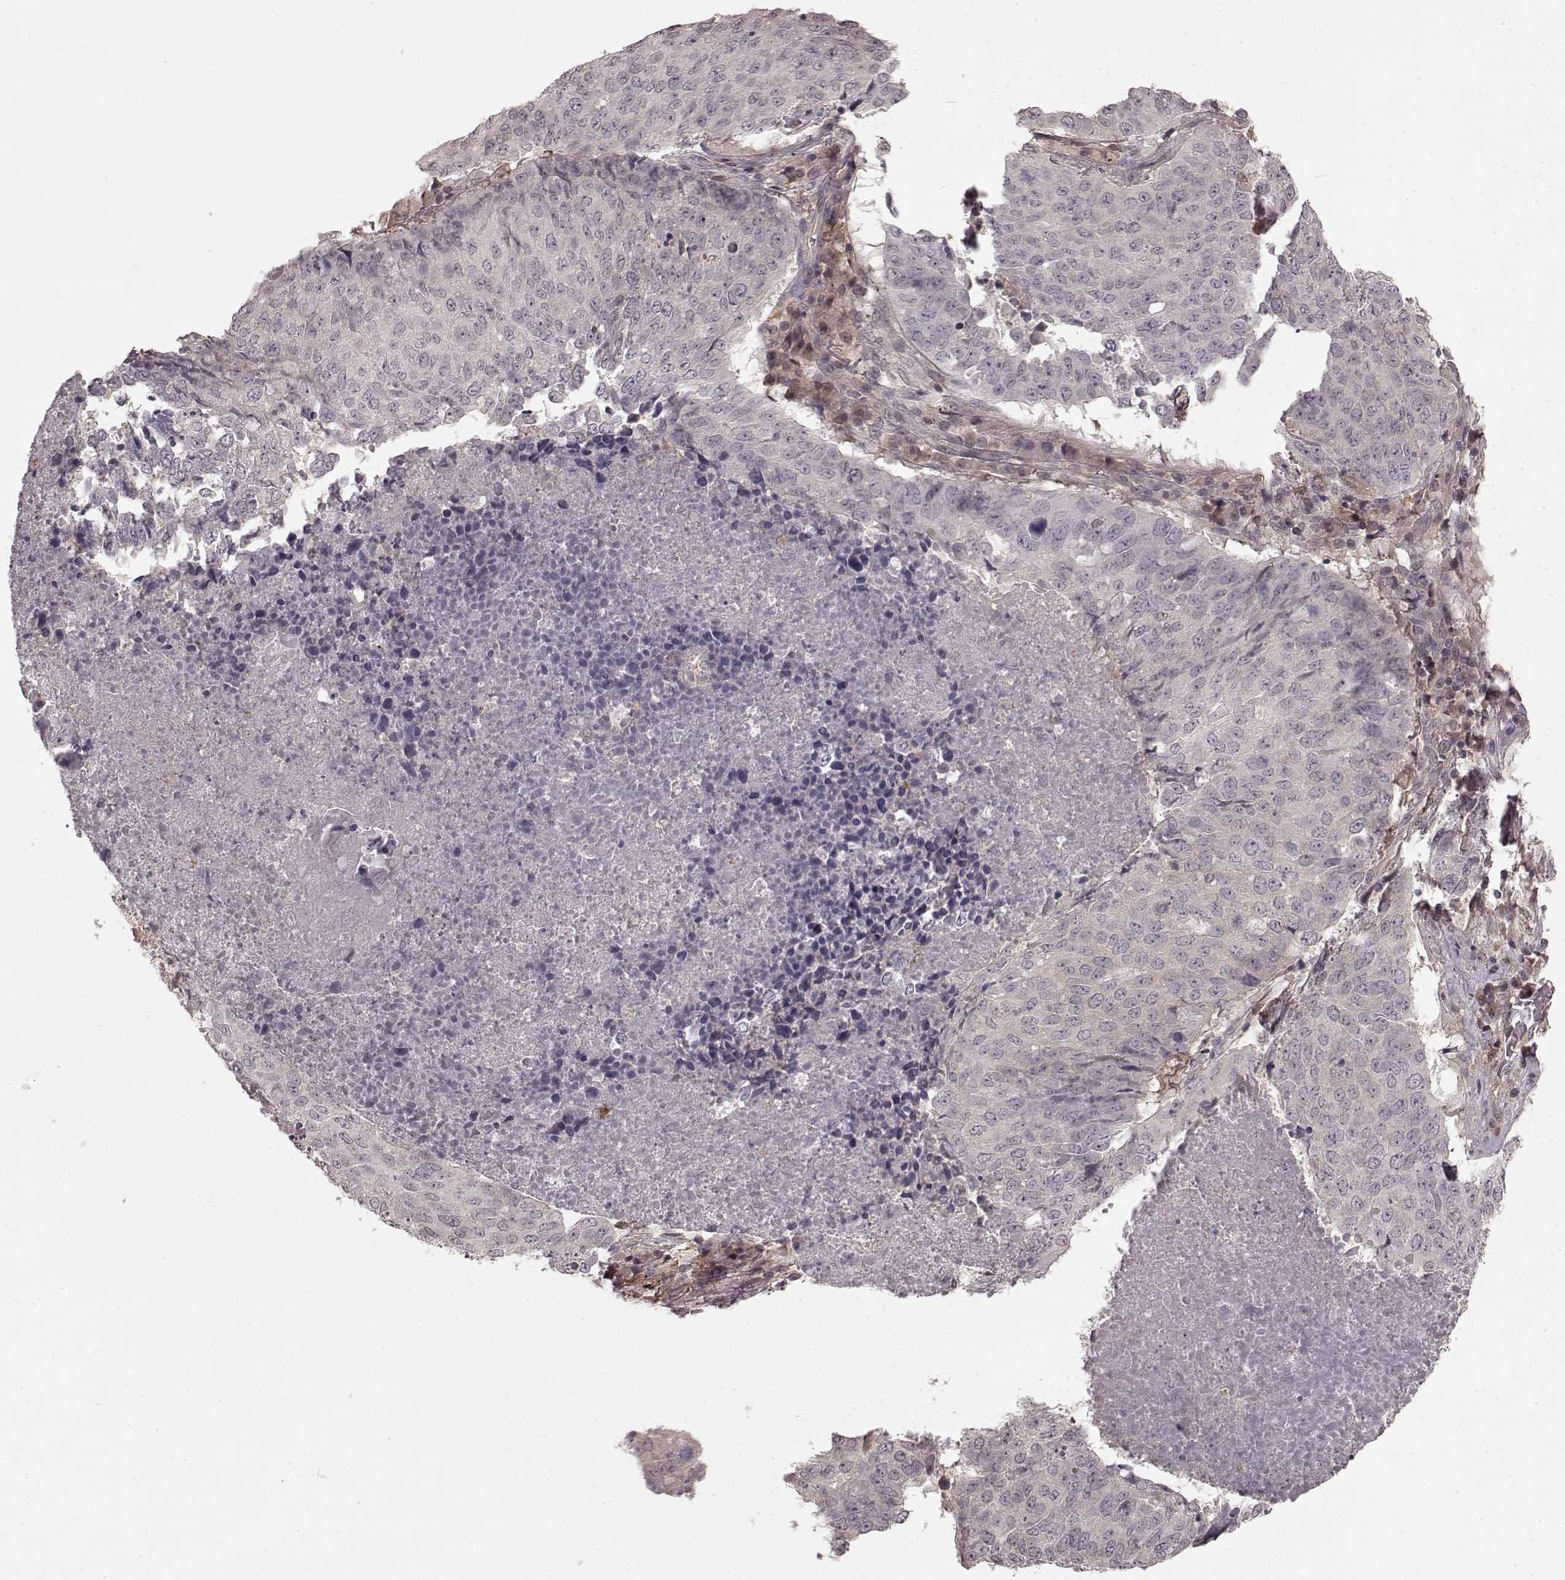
{"staining": {"intensity": "negative", "quantity": "none", "location": "none"}, "tissue": "lung cancer", "cell_type": "Tumor cells", "image_type": "cancer", "snomed": [{"axis": "morphology", "description": "Normal tissue, NOS"}, {"axis": "morphology", "description": "Squamous cell carcinoma, NOS"}, {"axis": "topography", "description": "Bronchus"}, {"axis": "topography", "description": "Lung"}], "caption": "A high-resolution micrograph shows immunohistochemistry (IHC) staining of lung squamous cell carcinoma, which reveals no significant staining in tumor cells. The staining was performed using DAB (3,3'-diaminobenzidine) to visualize the protein expression in brown, while the nuclei were stained in blue with hematoxylin (Magnification: 20x).", "gene": "GSS", "patient": {"sex": "male", "age": 64}}